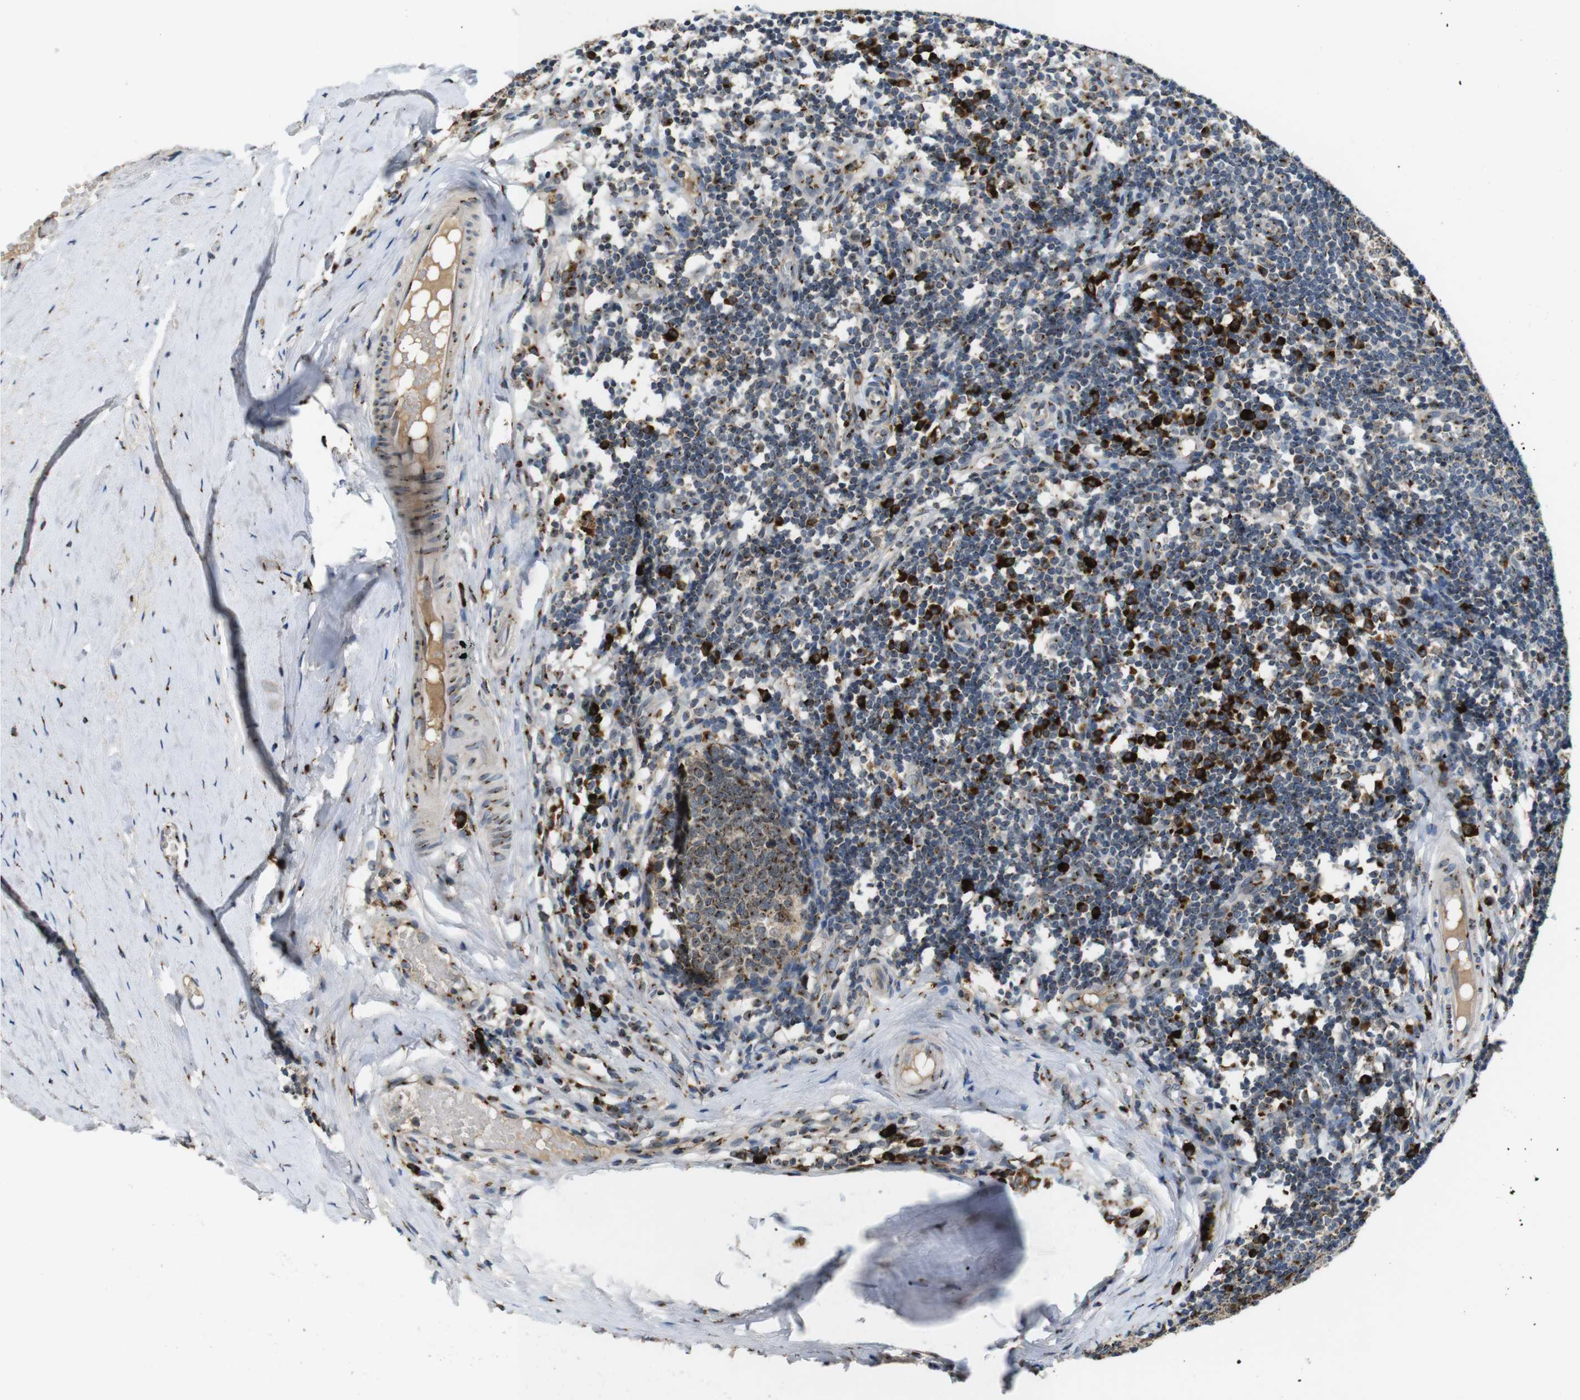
{"staining": {"intensity": "moderate", "quantity": ">75%", "location": "cytoplasmic/membranous"}, "tissue": "tonsil", "cell_type": "Germinal center cells", "image_type": "normal", "snomed": [{"axis": "morphology", "description": "Normal tissue, NOS"}, {"axis": "topography", "description": "Tonsil"}], "caption": "Immunohistochemical staining of benign human tonsil displays >75% levels of moderate cytoplasmic/membranous protein expression in about >75% of germinal center cells. The staining was performed using DAB (3,3'-diaminobenzidine) to visualize the protein expression in brown, while the nuclei were stained in blue with hematoxylin (Magnification: 20x).", "gene": "ZFPL1", "patient": {"sex": "female", "age": 19}}